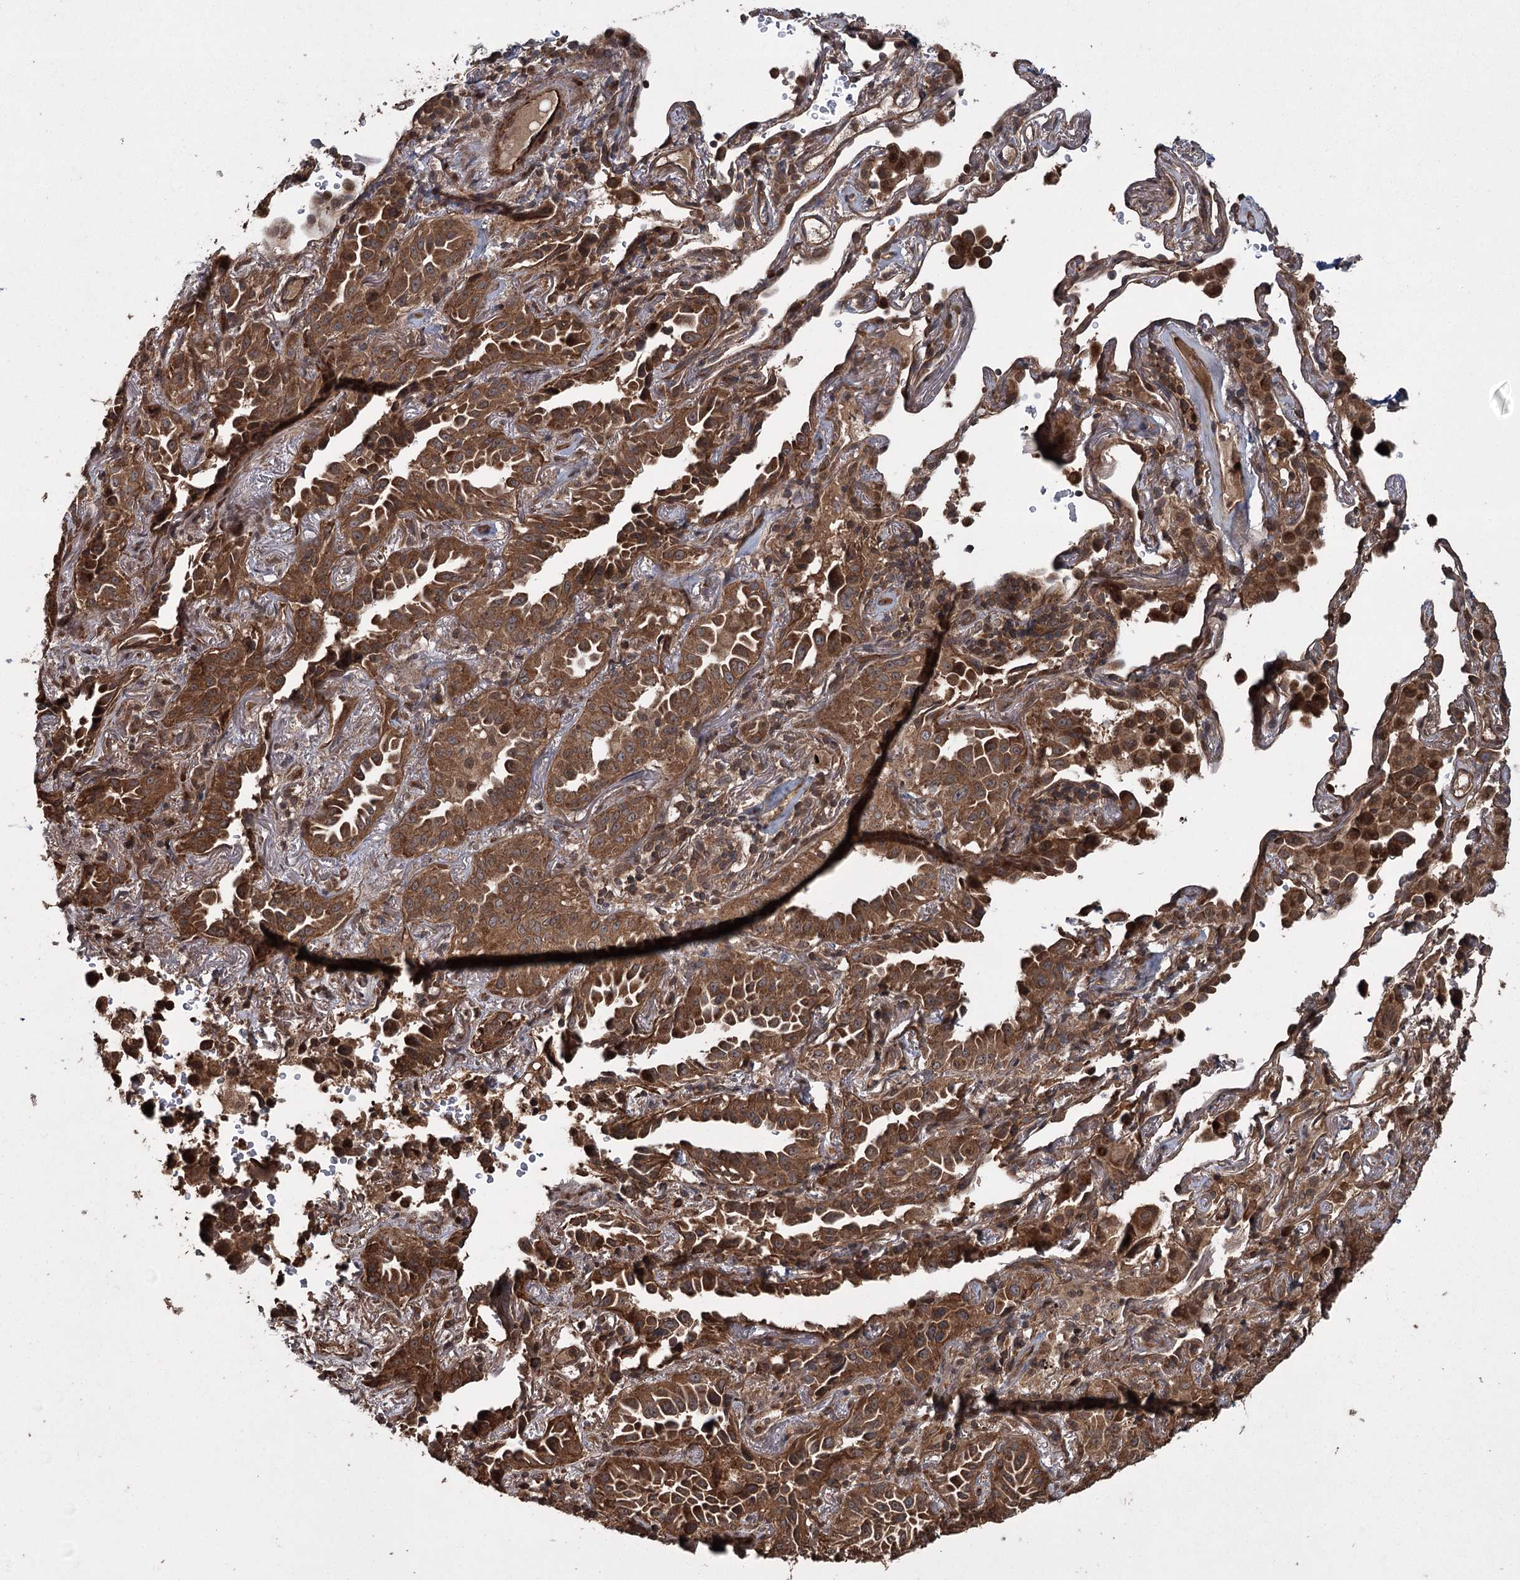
{"staining": {"intensity": "strong", "quantity": ">75%", "location": "cytoplasmic/membranous"}, "tissue": "lung cancer", "cell_type": "Tumor cells", "image_type": "cancer", "snomed": [{"axis": "morphology", "description": "Adenocarcinoma, NOS"}, {"axis": "topography", "description": "Lung"}], "caption": "Lung adenocarcinoma stained with immunohistochemistry (IHC) shows strong cytoplasmic/membranous staining in approximately >75% of tumor cells.", "gene": "RPAP3", "patient": {"sex": "female", "age": 69}}